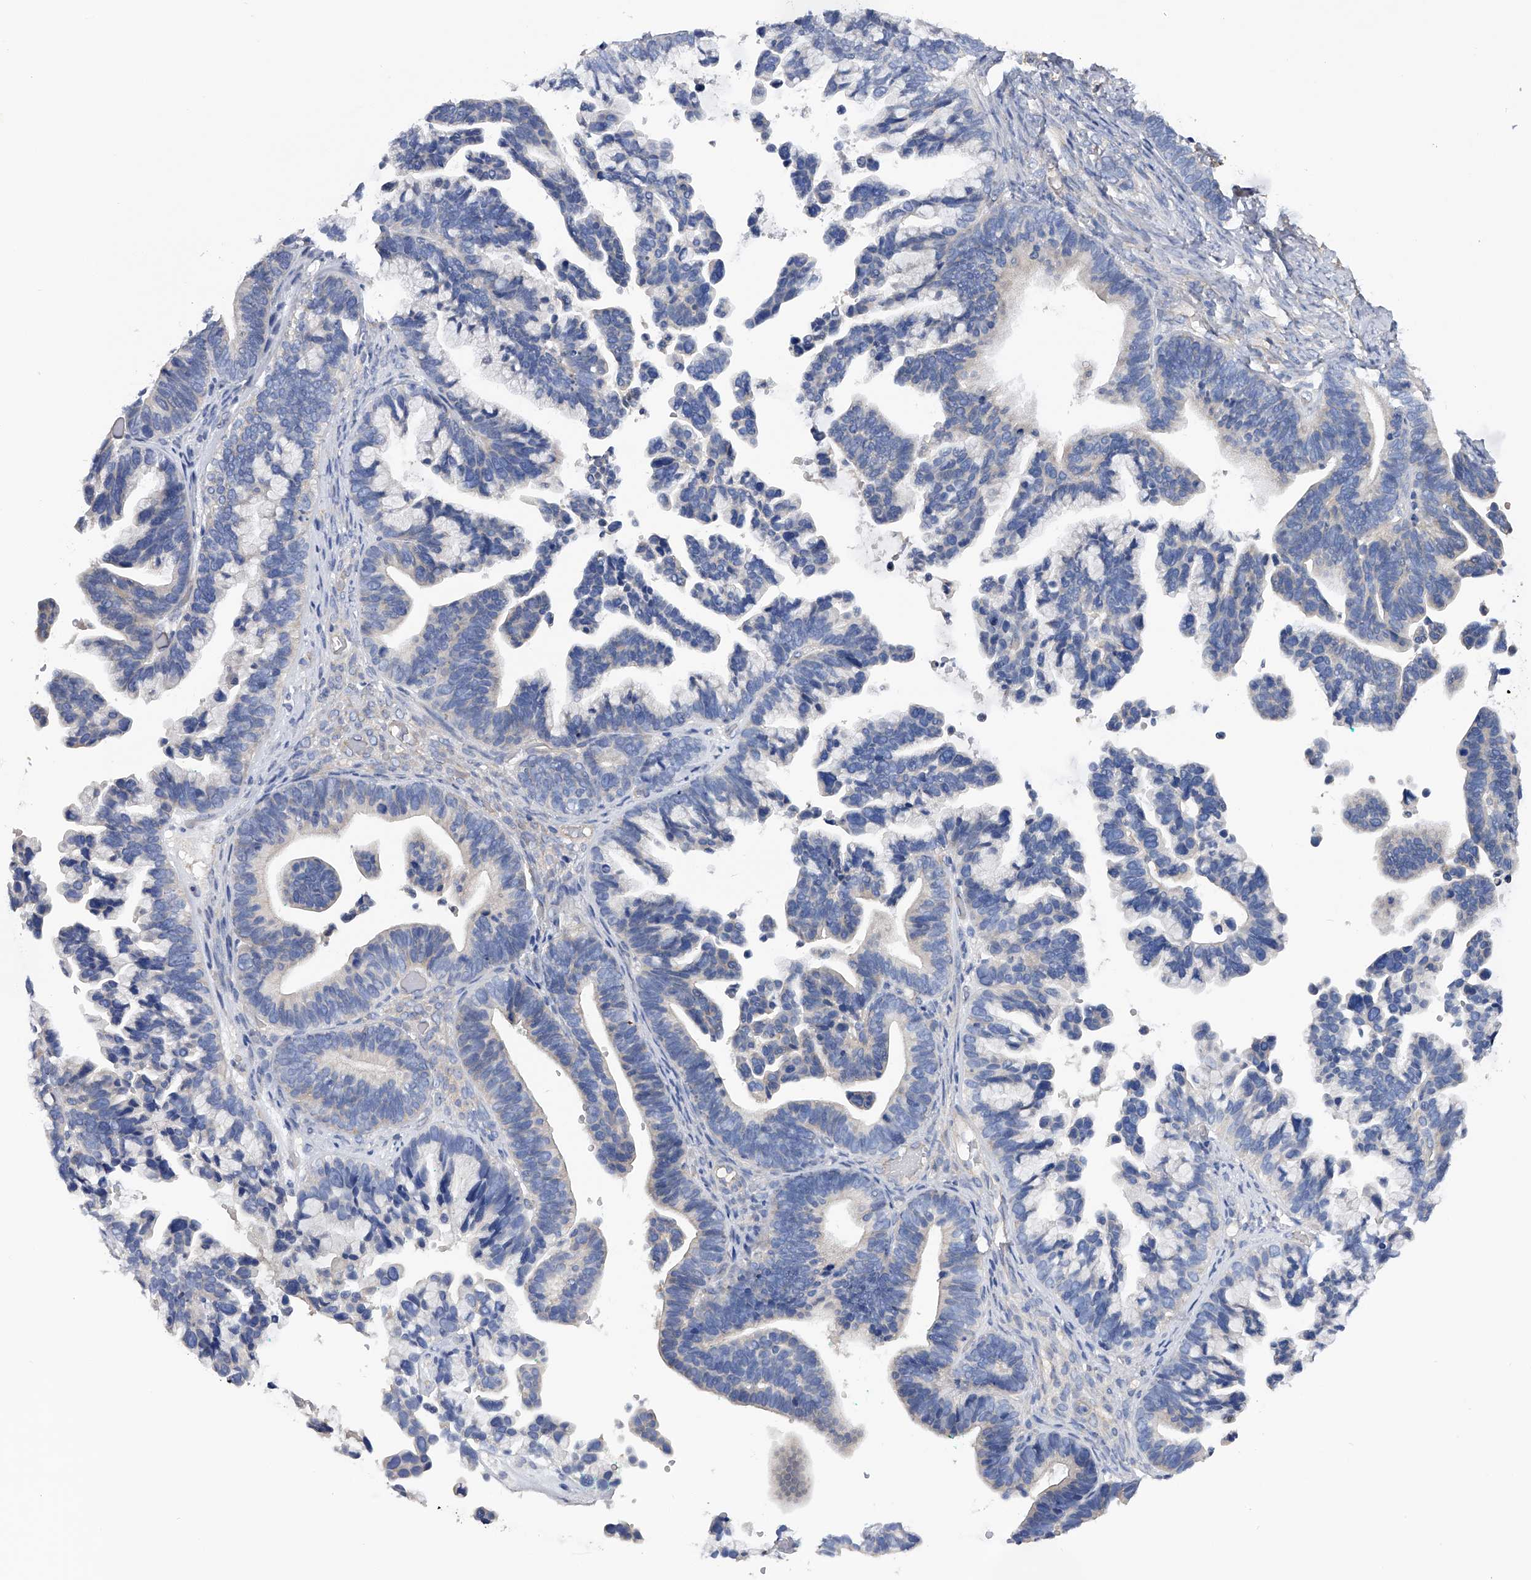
{"staining": {"intensity": "negative", "quantity": "none", "location": "none"}, "tissue": "ovarian cancer", "cell_type": "Tumor cells", "image_type": "cancer", "snomed": [{"axis": "morphology", "description": "Cystadenocarcinoma, serous, NOS"}, {"axis": "topography", "description": "Ovary"}], "caption": "Ovarian cancer (serous cystadenocarcinoma) was stained to show a protein in brown. There is no significant staining in tumor cells.", "gene": "RWDD2A", "patient": {"sex": "female", "age": 56}}